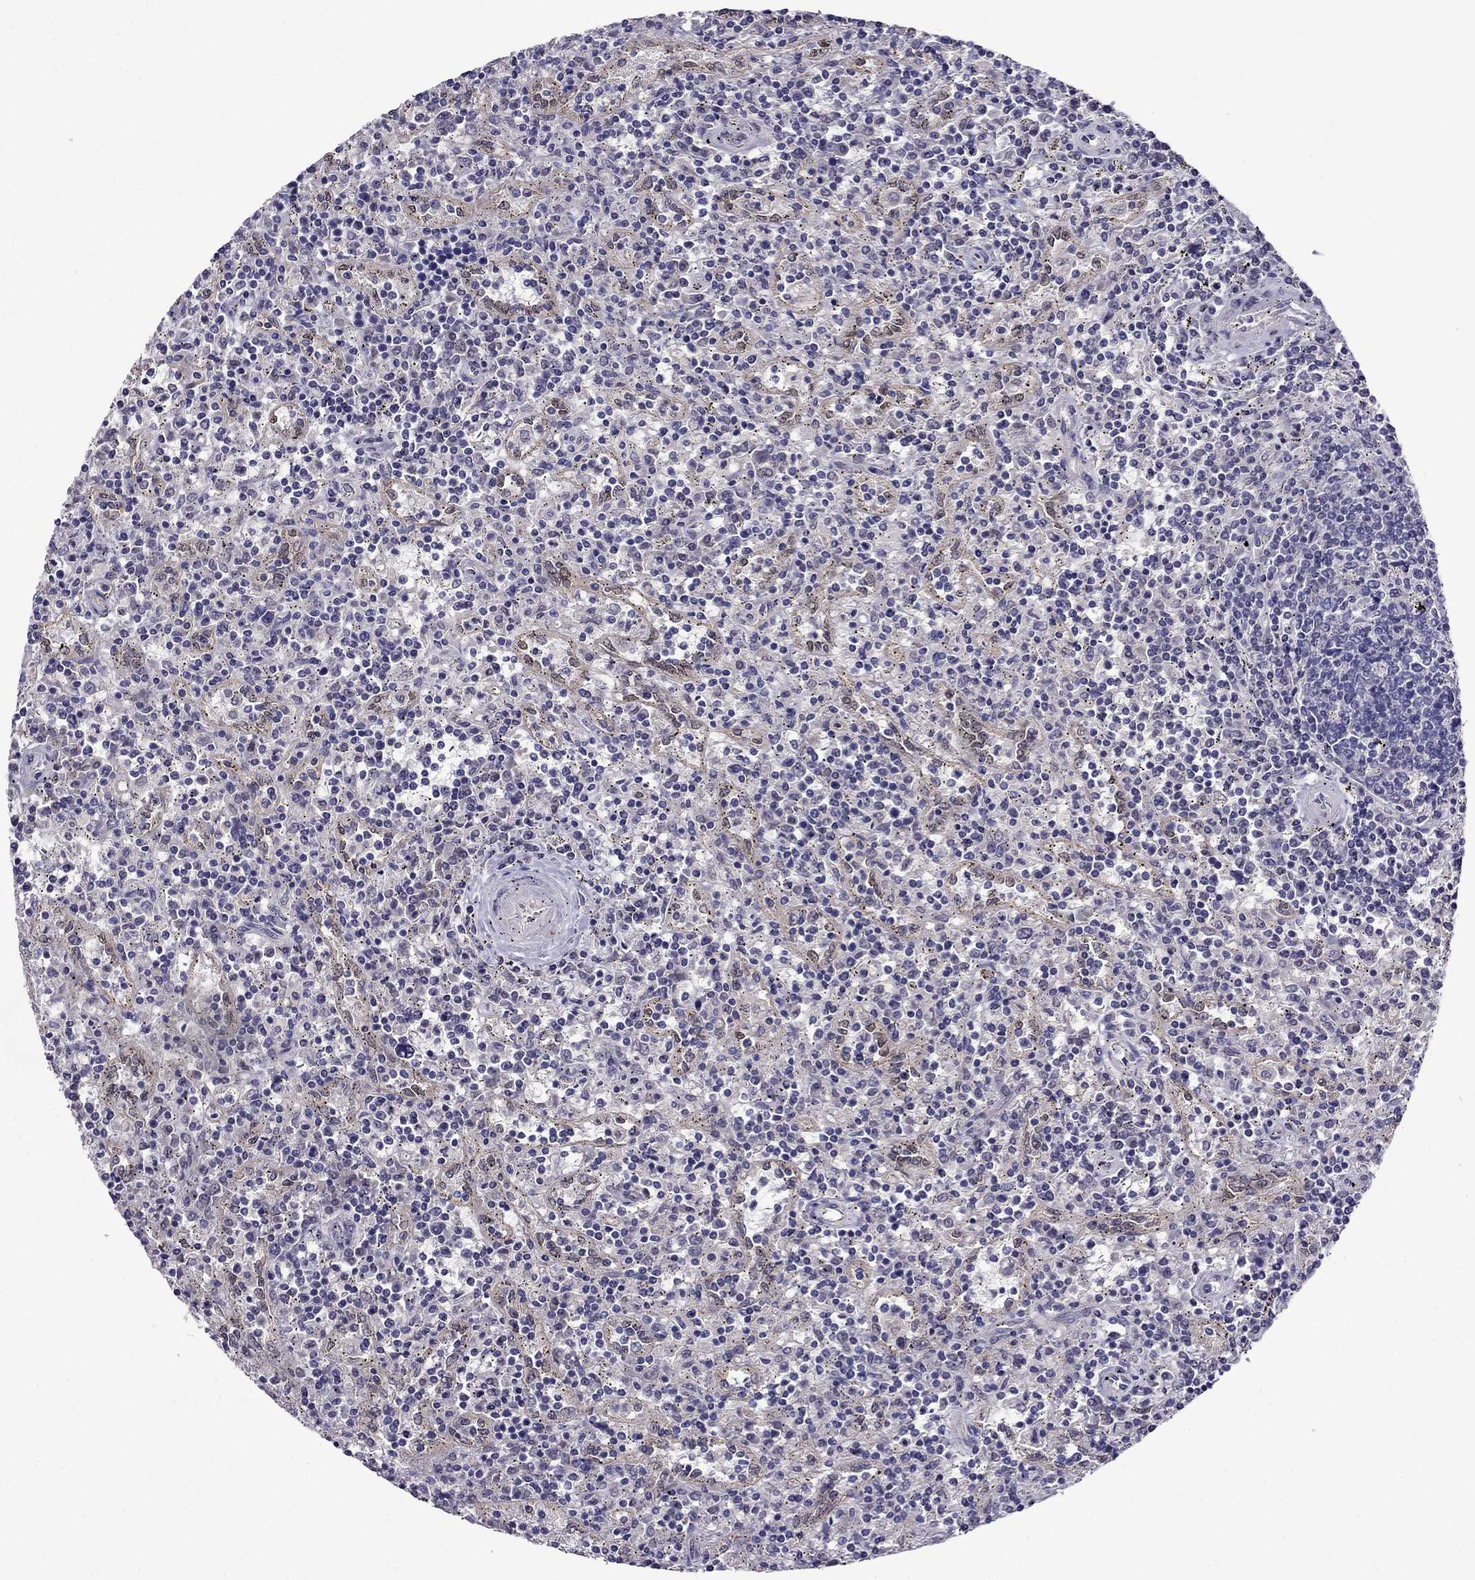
{"staining": {"intensity": "negative", "quantity": "none", "location": "none"}, "tissue": "lymphoma", "cell_type": "Tumor cells", "image_type": "cancer", "snomed": [{"axis": "morphology", "description": "Malignant lymphoma, non-Hodgkin's type, Low grade"}, {"axis": "topography", "description": "Spleen"}], "caption": "A micrograph of lymphoma stained for a protein reveals no brown staining in tumor cells. (DAB (3,3'-diaminobenzidine) immunohistochemistry with hematoxylin counter stain).", "gene": "CDK5", "patient": {"sex": "male", "age": 62}}